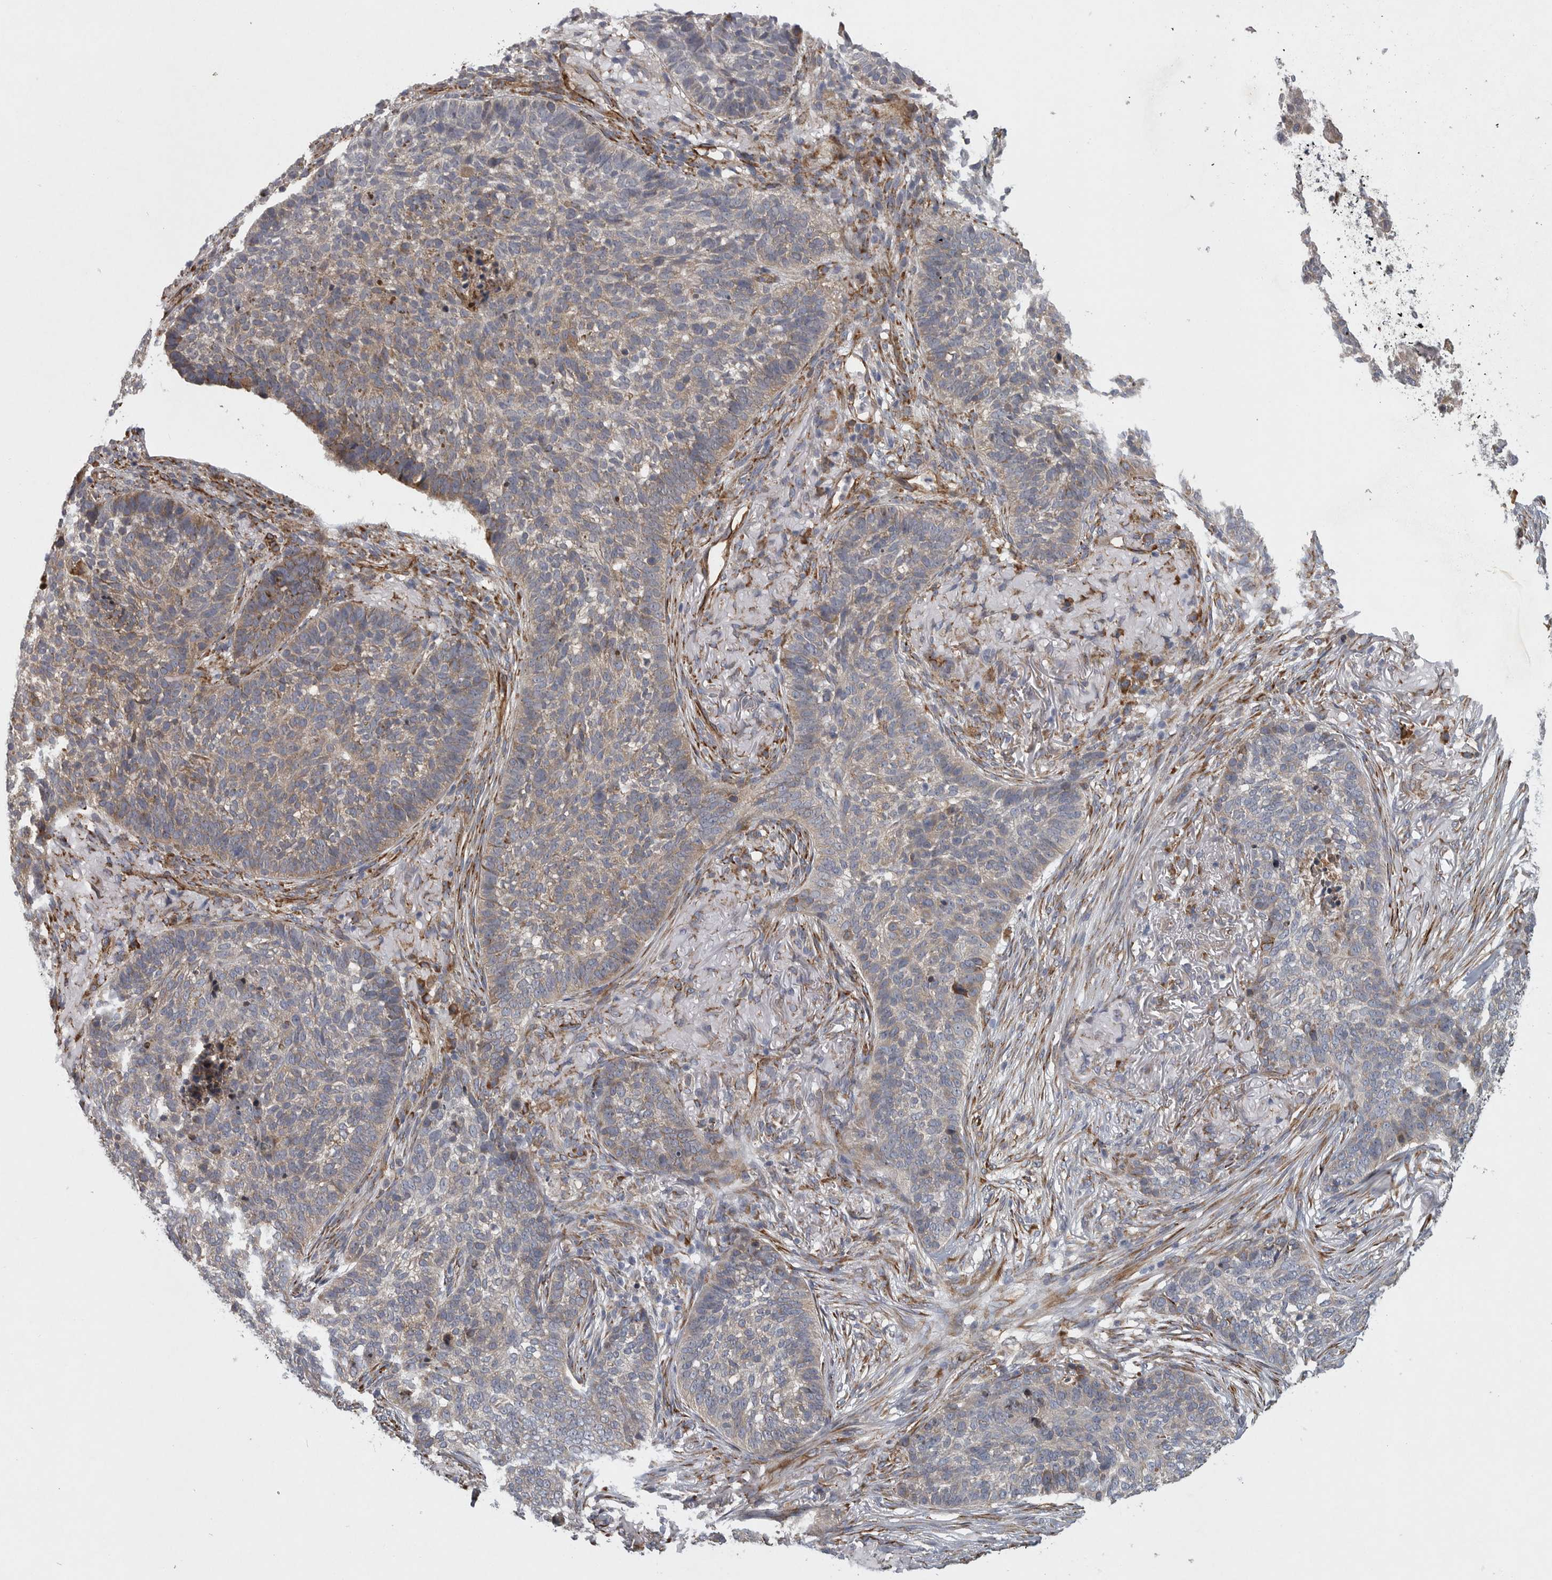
{"staining": {"intensity": "weak", "quantity": ">75%", "location": "cytoplasmic/membranous"}, "tissue": "skin cancer", "cell_type": "Tumor cells", "image_type": "cancer", "snomed": [{"axis": "morphology", "description": "Basal cell carcinoma"}, {"axis": "topography", "description": "Skin"}], "caption": "DAB (3,3'-diaminobenzidine) immunohistochemical staining of skin cancer displays weak cytoplasmic/membranous protein positivity in approximately >75% of tumor cells. Immunohistochemistry stains the protein of interest in brown and the nuclei are stained blue.", "gene": "MINPP1", "patient": {"sex": "male", "age": 85}}